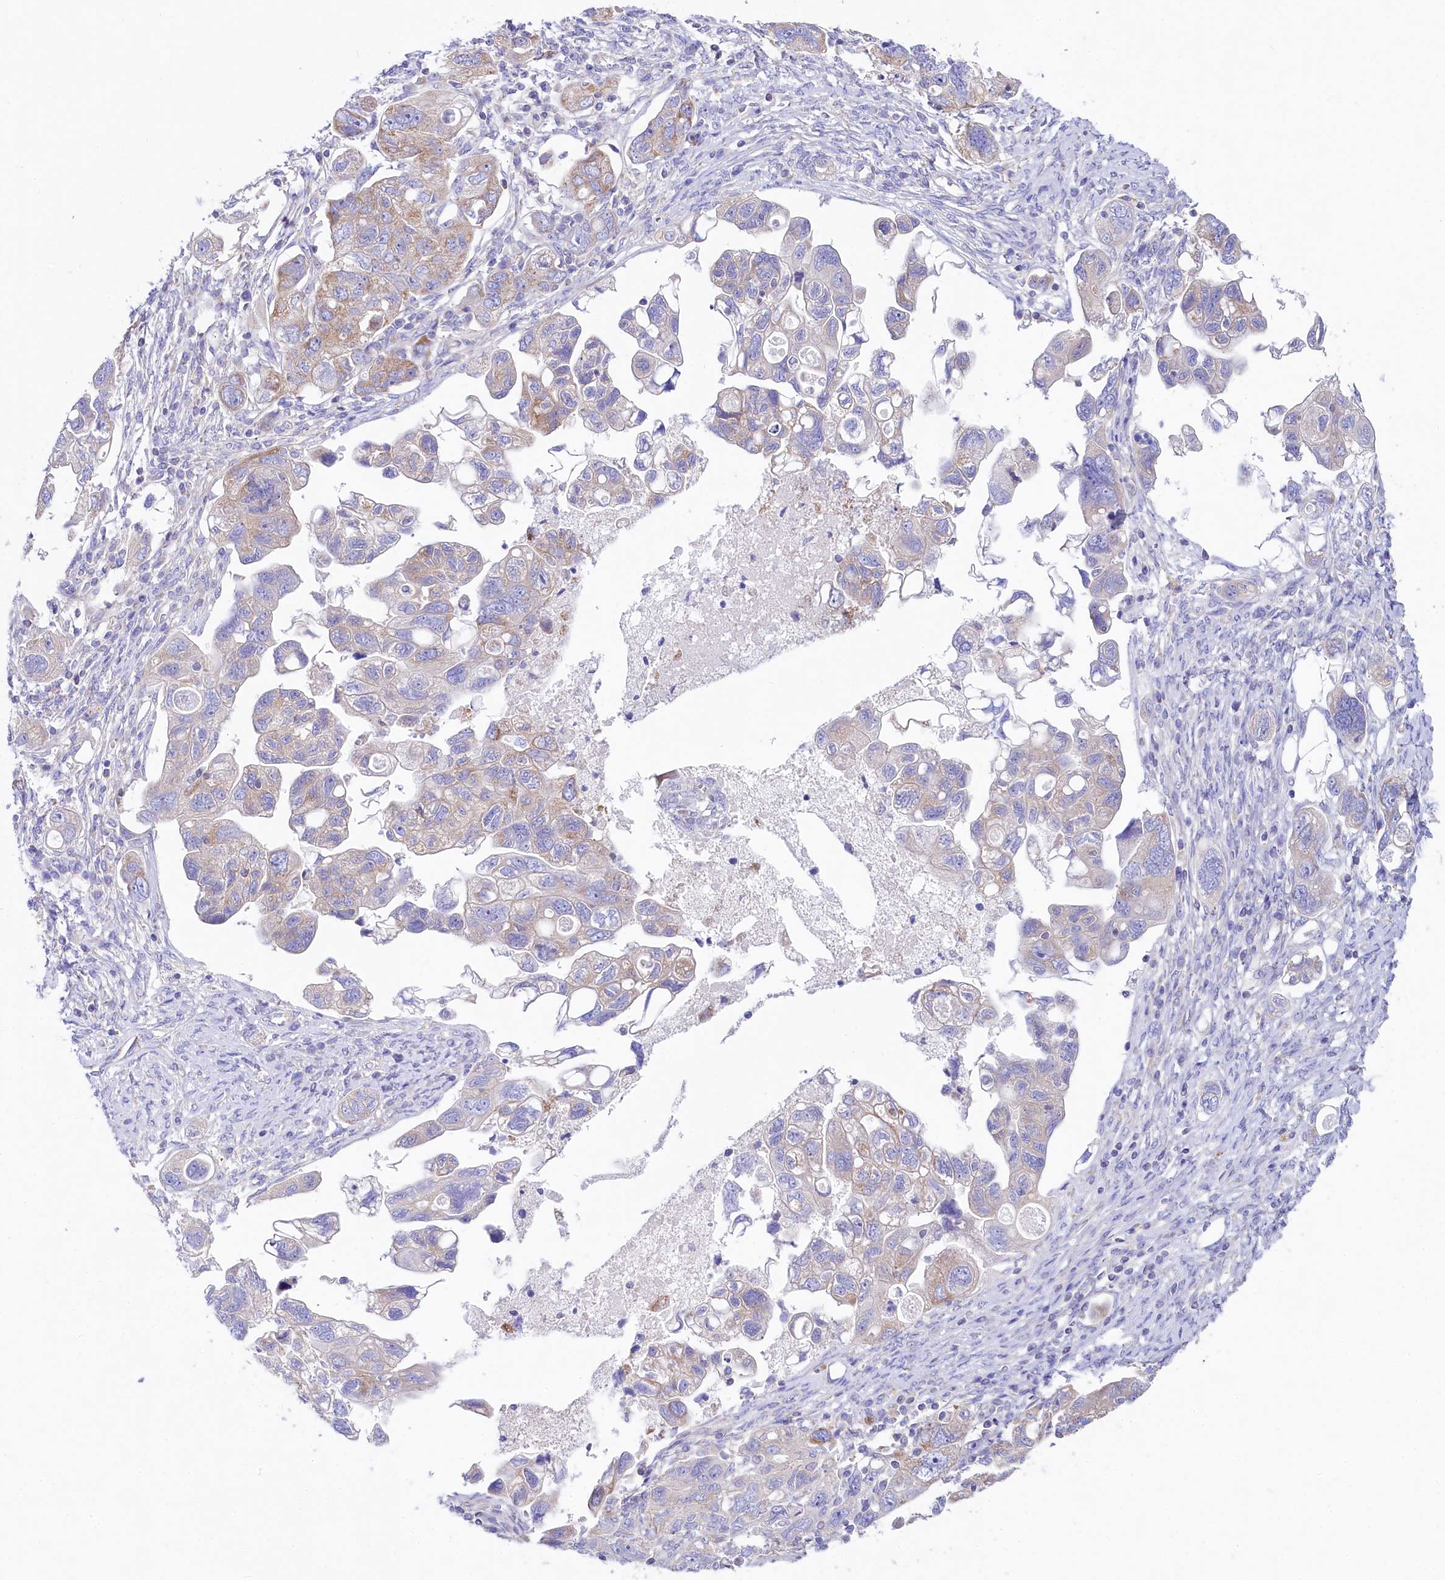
{"staining": {"intensity": "moderate", "quantity": "25%-75%", "location": "cytoplasmic/membranous"}, "tissue": "ovarian cancer", "cell_type": "Tumor cells", "image_type": "cancer", "snomed": [{"axis": "morphology", "description": "Carcinoma, NOS"}, {"axis": "morphology", "description": "Cystadenocarcinoma, serous, NOS"}, {"axis": "topography", "description": "Ovary"}], "caption": "IHC of human serous cystadenocarcinoma (ovarian) shows medium levels of moderate cytoplasmic/membranous staining in approximately 25%-75% of tumor cells.", "gene": "VPS26B", "patient": {"sex": "female", "age": 69}}